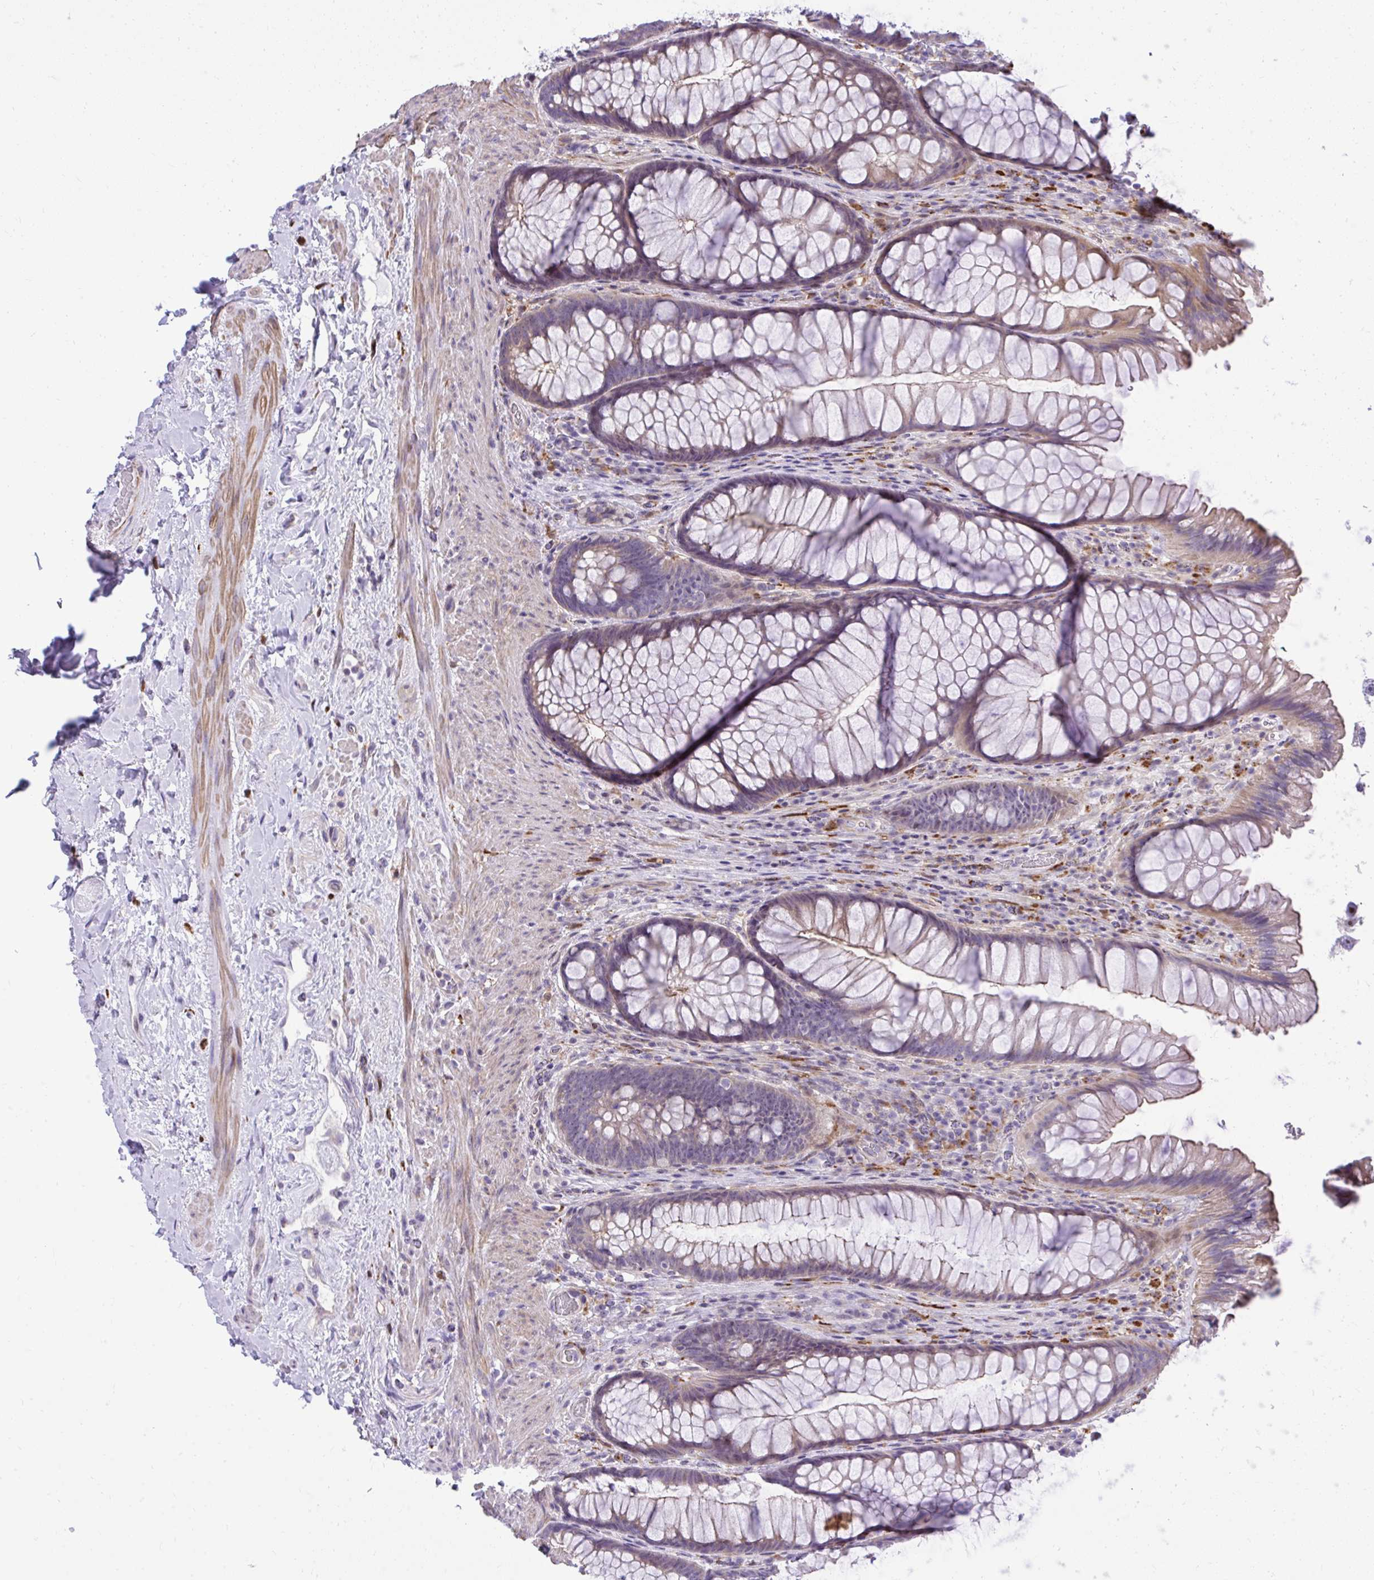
{"staining": {"intensity": "weak", "quantity": "25%-75%", "location": "cytoplasmic/membranous"}, "tissue": "rectum", "cell_type": "Glandular cells", "image_type": "normal", "snomed": [{"axis": "morphology", "description": "Normal tissue, NOS"}, {"axis": "topography", "description": "Rectum"}], "caption": "Immunohistochemistry (IHC) of normal rectum reveals low levels of weak cytoplasmic/membranous positivity in about 25%-75% of glandular cells. The protein is stained brown, and the nuclei are stained in blue (DAB IHC with brightfield microscopy, high magnification).", "gene": "GRK4", "patient": {"sex": "male", "age": 53}}